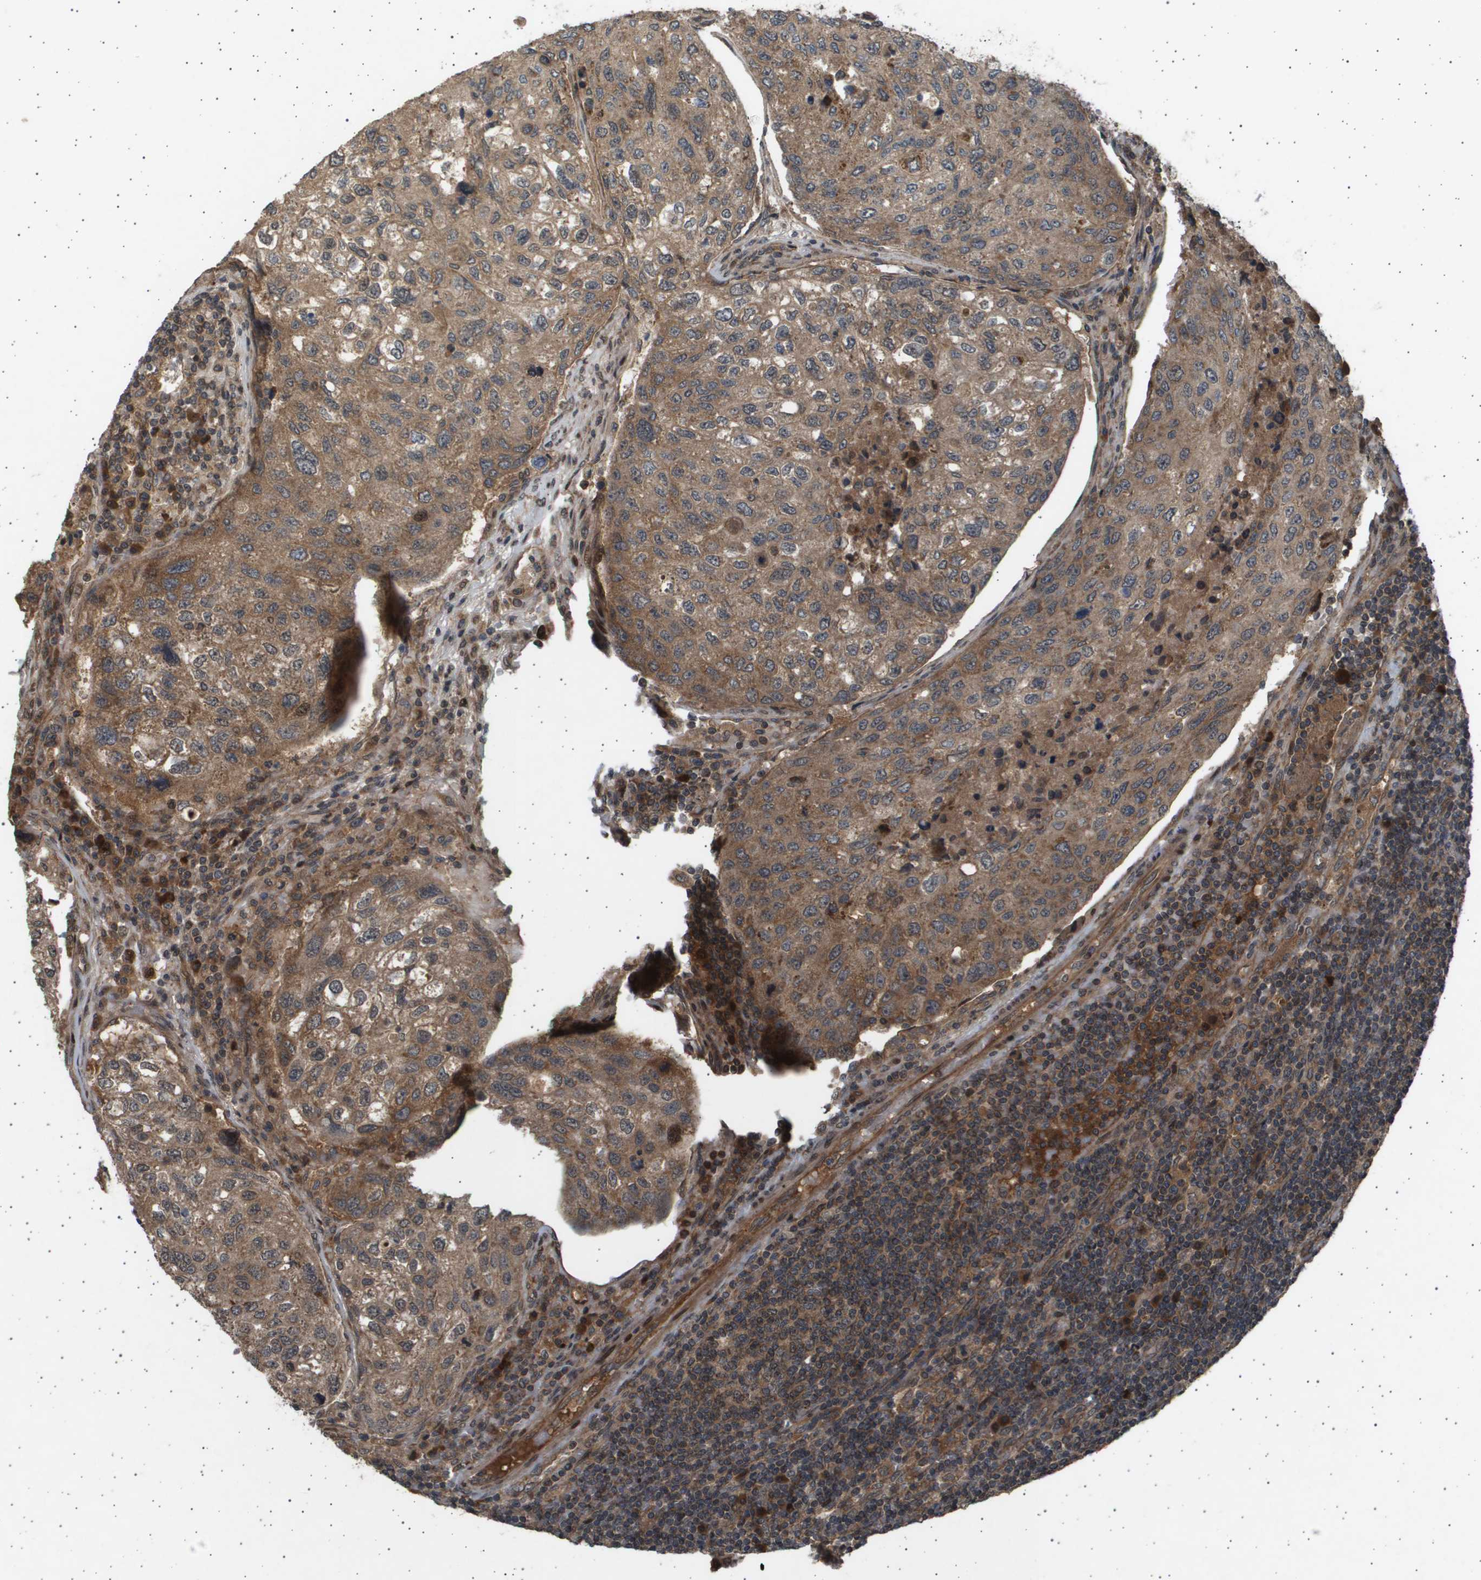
{"staining": {"intensity": "moderate", "quantity": ">75%", "location": "cytoplasmic/membranous"}, "tissue": "urothelial cancer", "cell_type": "Tumor cells", "image_type": "cancer", "snomed": [{"axis": "morphology", "description": "Urothelial carcinoma, High grade"}, {"axis": "topography", "description": "Lymph node"}, {"axis": "topography", "description": "Urinary bladder"}], "caption": "Protein positivity by IHC exhibits moderate cytoplasmic/membranous expression in approximately >75% of tumor cells in urothelial cancer.", "gene": "TNRC6A", "patient": {"sex": "male", "age": 51}}